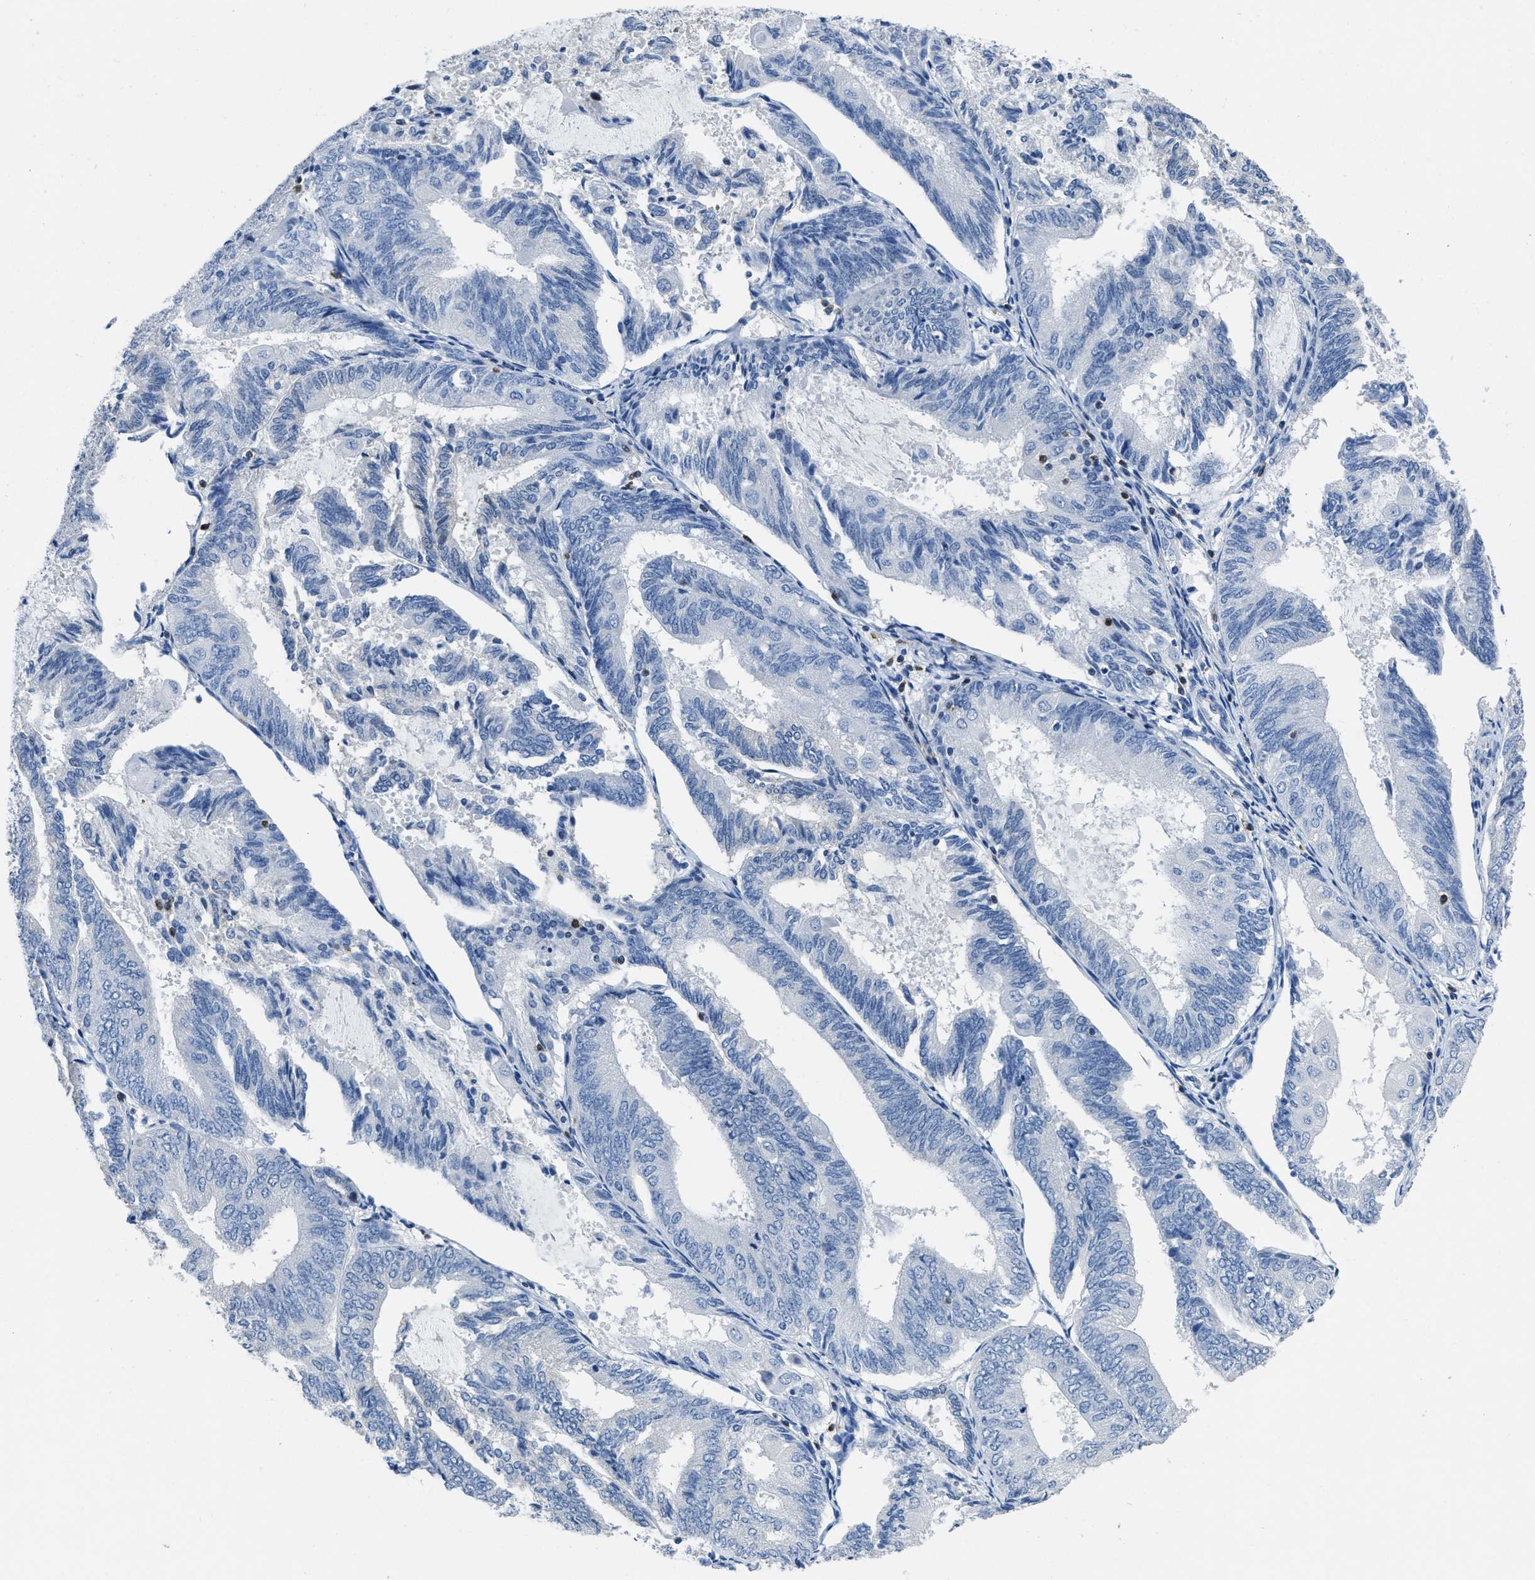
{"staining": {"intensity": "negative", "quantity": "none", "location": "none"}, "tissue": "endometrial cancer", "cell_type": "Tumor cells", "image_type": "cancer", "snomed": [{"axis": "morphology", "description": "Adenocarcinoma, NOS"}, {"axis": "topography", "description": "Endometrium"}], "caption": "Endometrial adenocarcinoma stained for a protein using immunohistochemistry (IHC) demonstrates no expression tumor cells.", "gene": "ITGA3", "patient": {"sex": "female", "age": 81}}